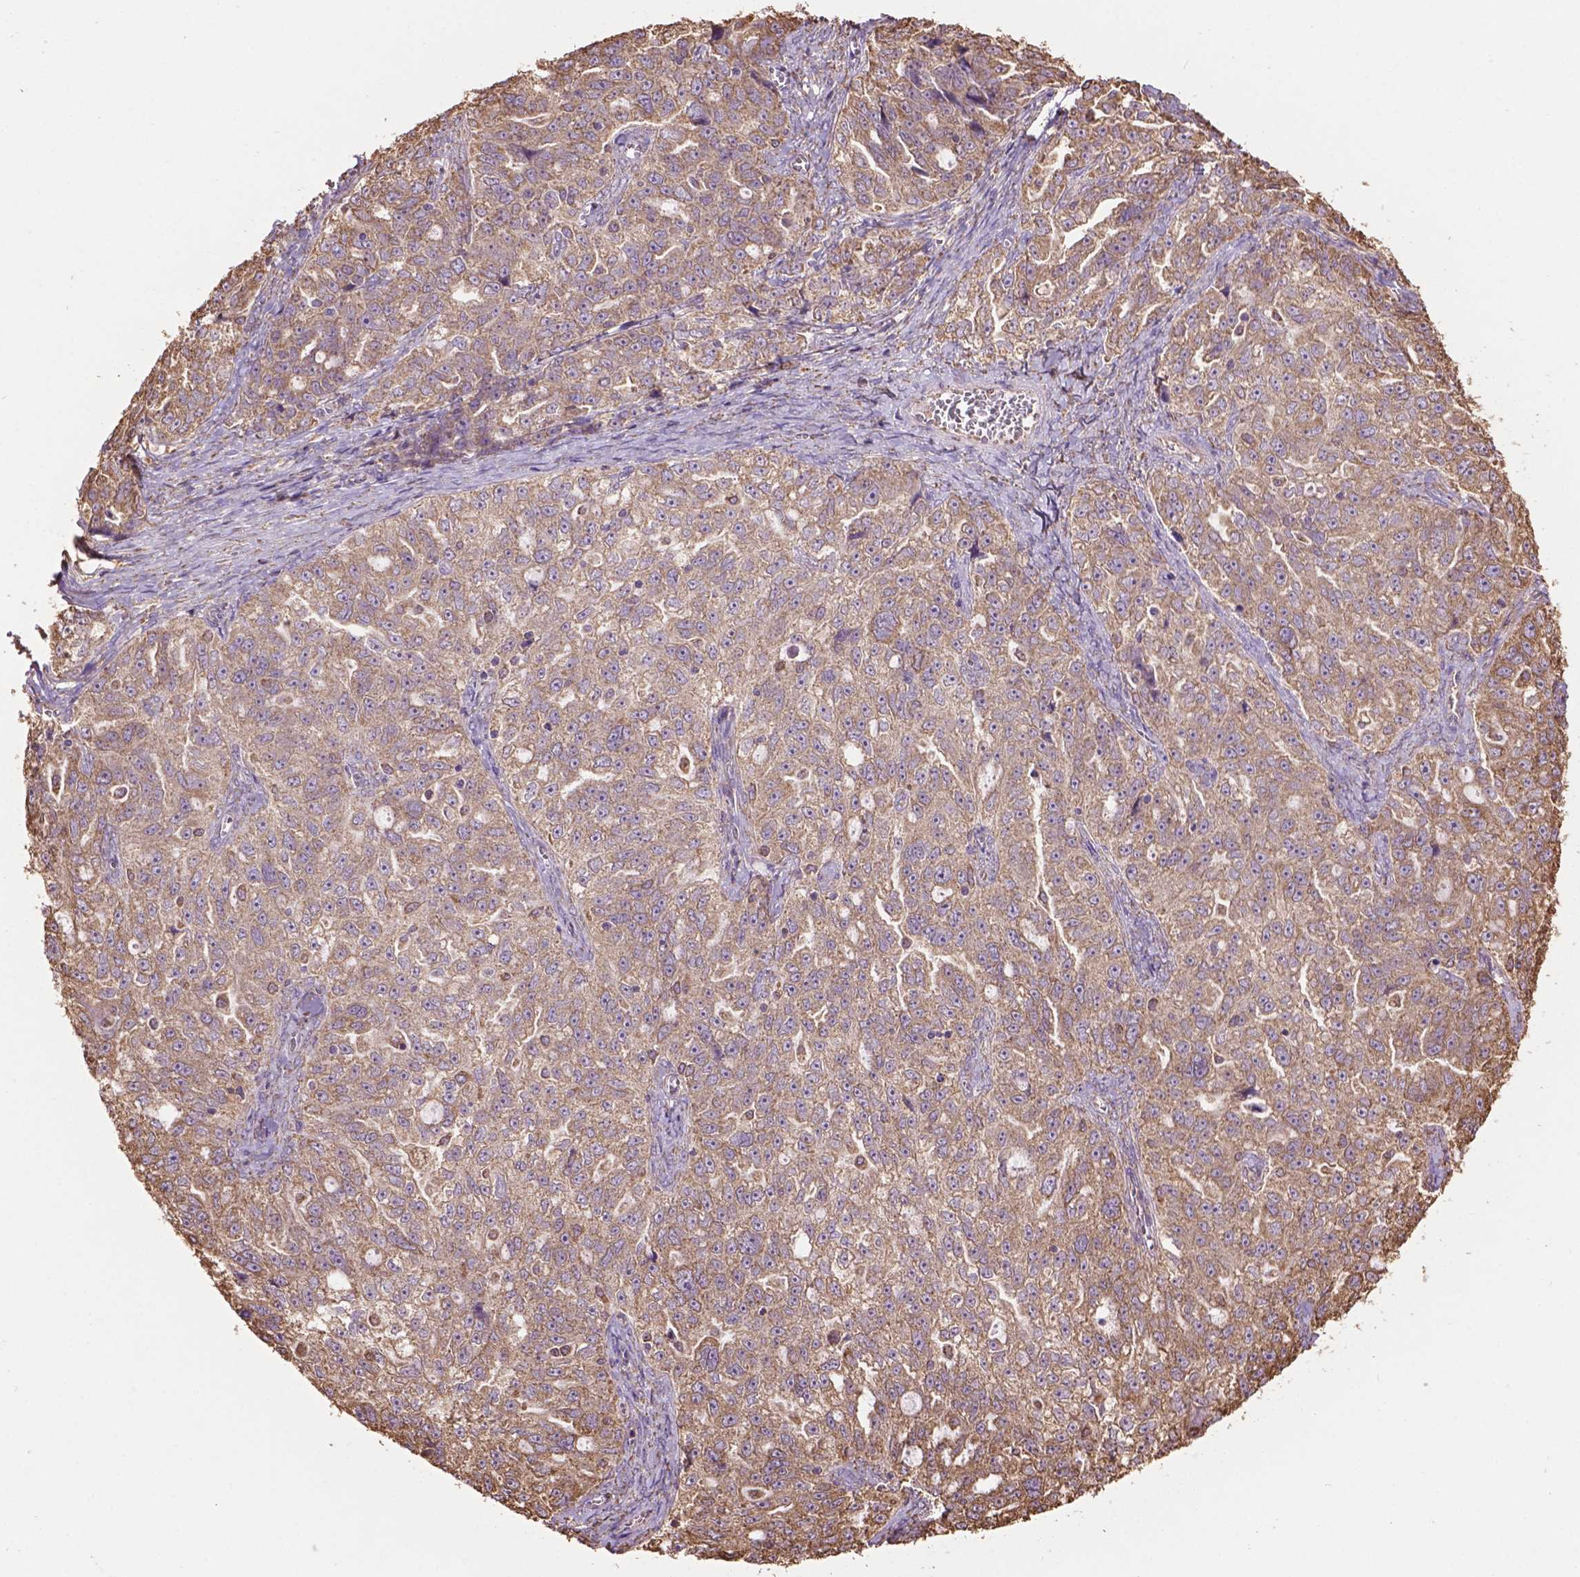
{"staining": {"intensity": "moderate", "quantity": ">75%", "location": "cytoplasmic/membranous"}, "tissue": "ovarian cancer", "cell_type": "Tumor cells", "image_type": "cancer", "snomed": [{"axis": "morphology", "description": "Cystadenocarcinoma, serous, NOS"}, {"axis": "topography", "description": "Ovary"}], "caption": "The micrograph displays staining of ovarian cancer (serous cystadenocarcinoma), revealing moderate cytoplasmic/membranous protein positivity (brown color) within tumor cells. The staining is performed using DAB brown chromogen to label protein expression. The nuclei are counter-stained blue using hematoxylin.", "gene": "PPP2R5E", "patient": {"sex": "female", "age": 51}}